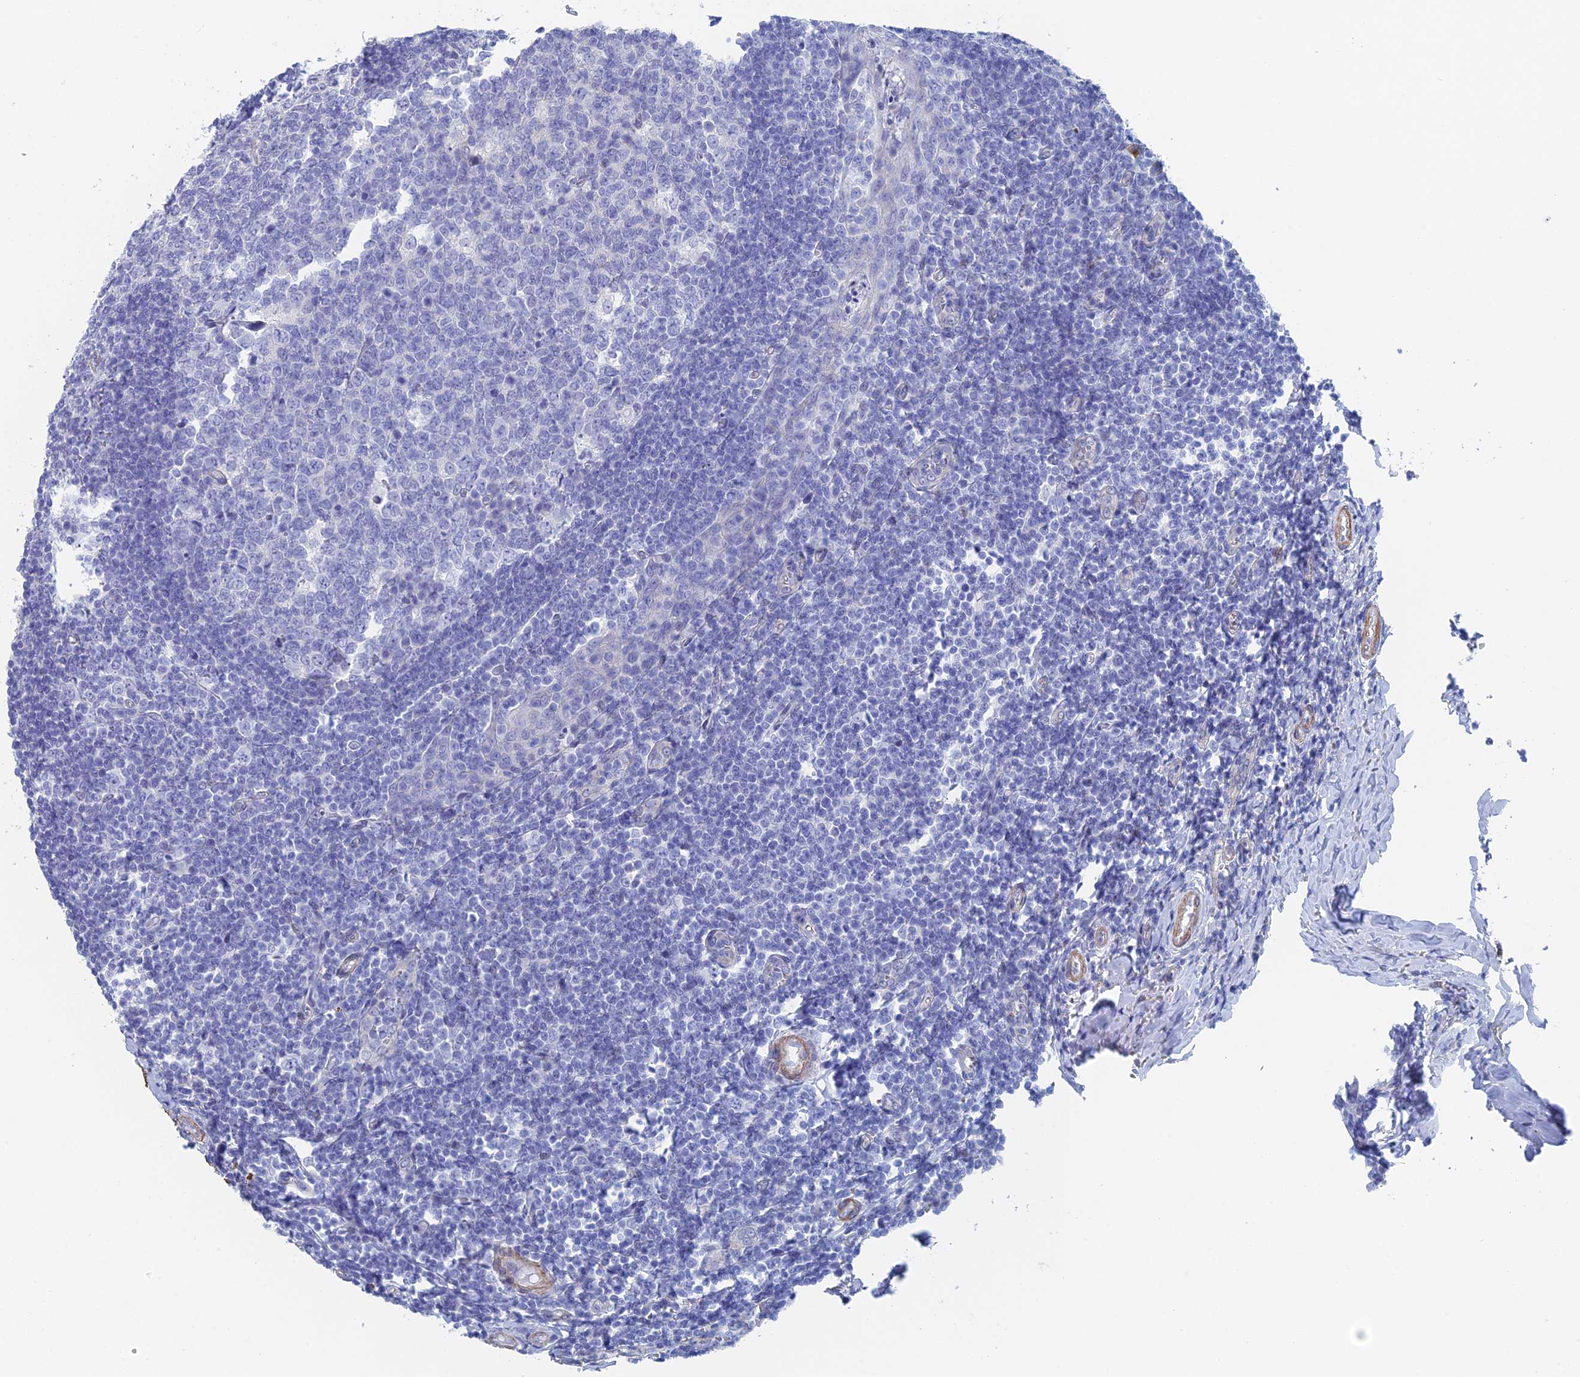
{"staining": {"intensity": "negative", "quantity": "none", "location": "none"}, "tissue": "tonsil", "cell_type": "Germinal center cells", "image_type": "normal", "snomed": [{"axis": "morphology", "description": "Normal tissue, NOS"}, {"axis": "topography", "description": "Tonsil"}], "caption": "Tonsil stained for a protein using immunohistochemistry exhibits no positivity germinal center cells.", "gene": "KCNK18", "patient": {"sex": "male", "age": 27}}